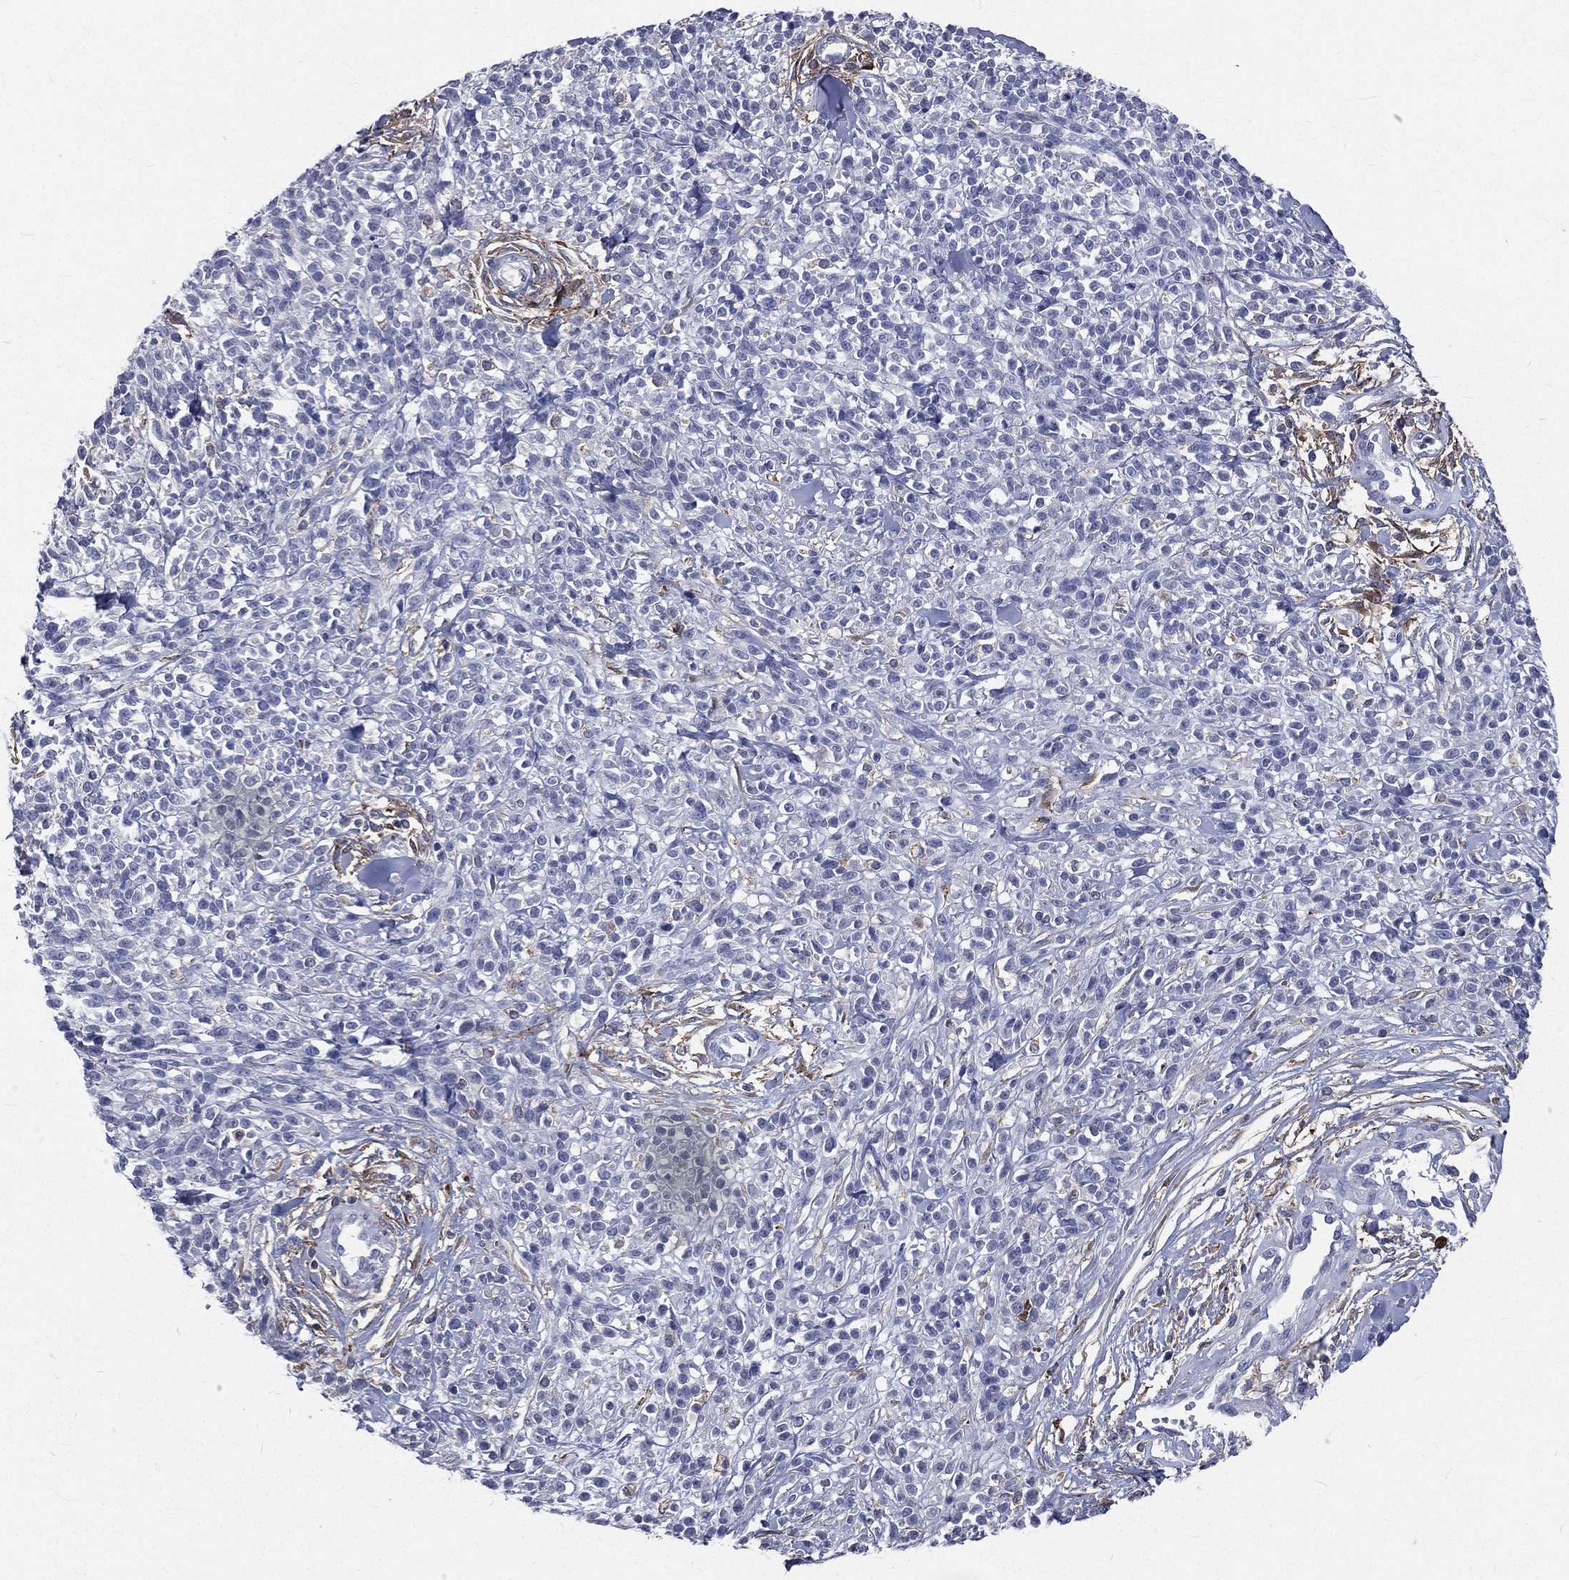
{"staining": {"intensity": "negative", "quantity": "none", "location": "none"}, "tissue": "melanoma", "cell_type": "Tumor cells", "image_type": "cancer", "snomed": [{"axis": "morphology", "description": "Malignant melanoma, NOS"}, {"axis": "topography", "description": "Skin"}, {"axis": "topography", "description": "Skin of trunk"}], "caption": "IHC of human melanoma reveals no expression in tumor cells.", "gene": "BASP1", "patient": {"sex": "male", "age": 74}}